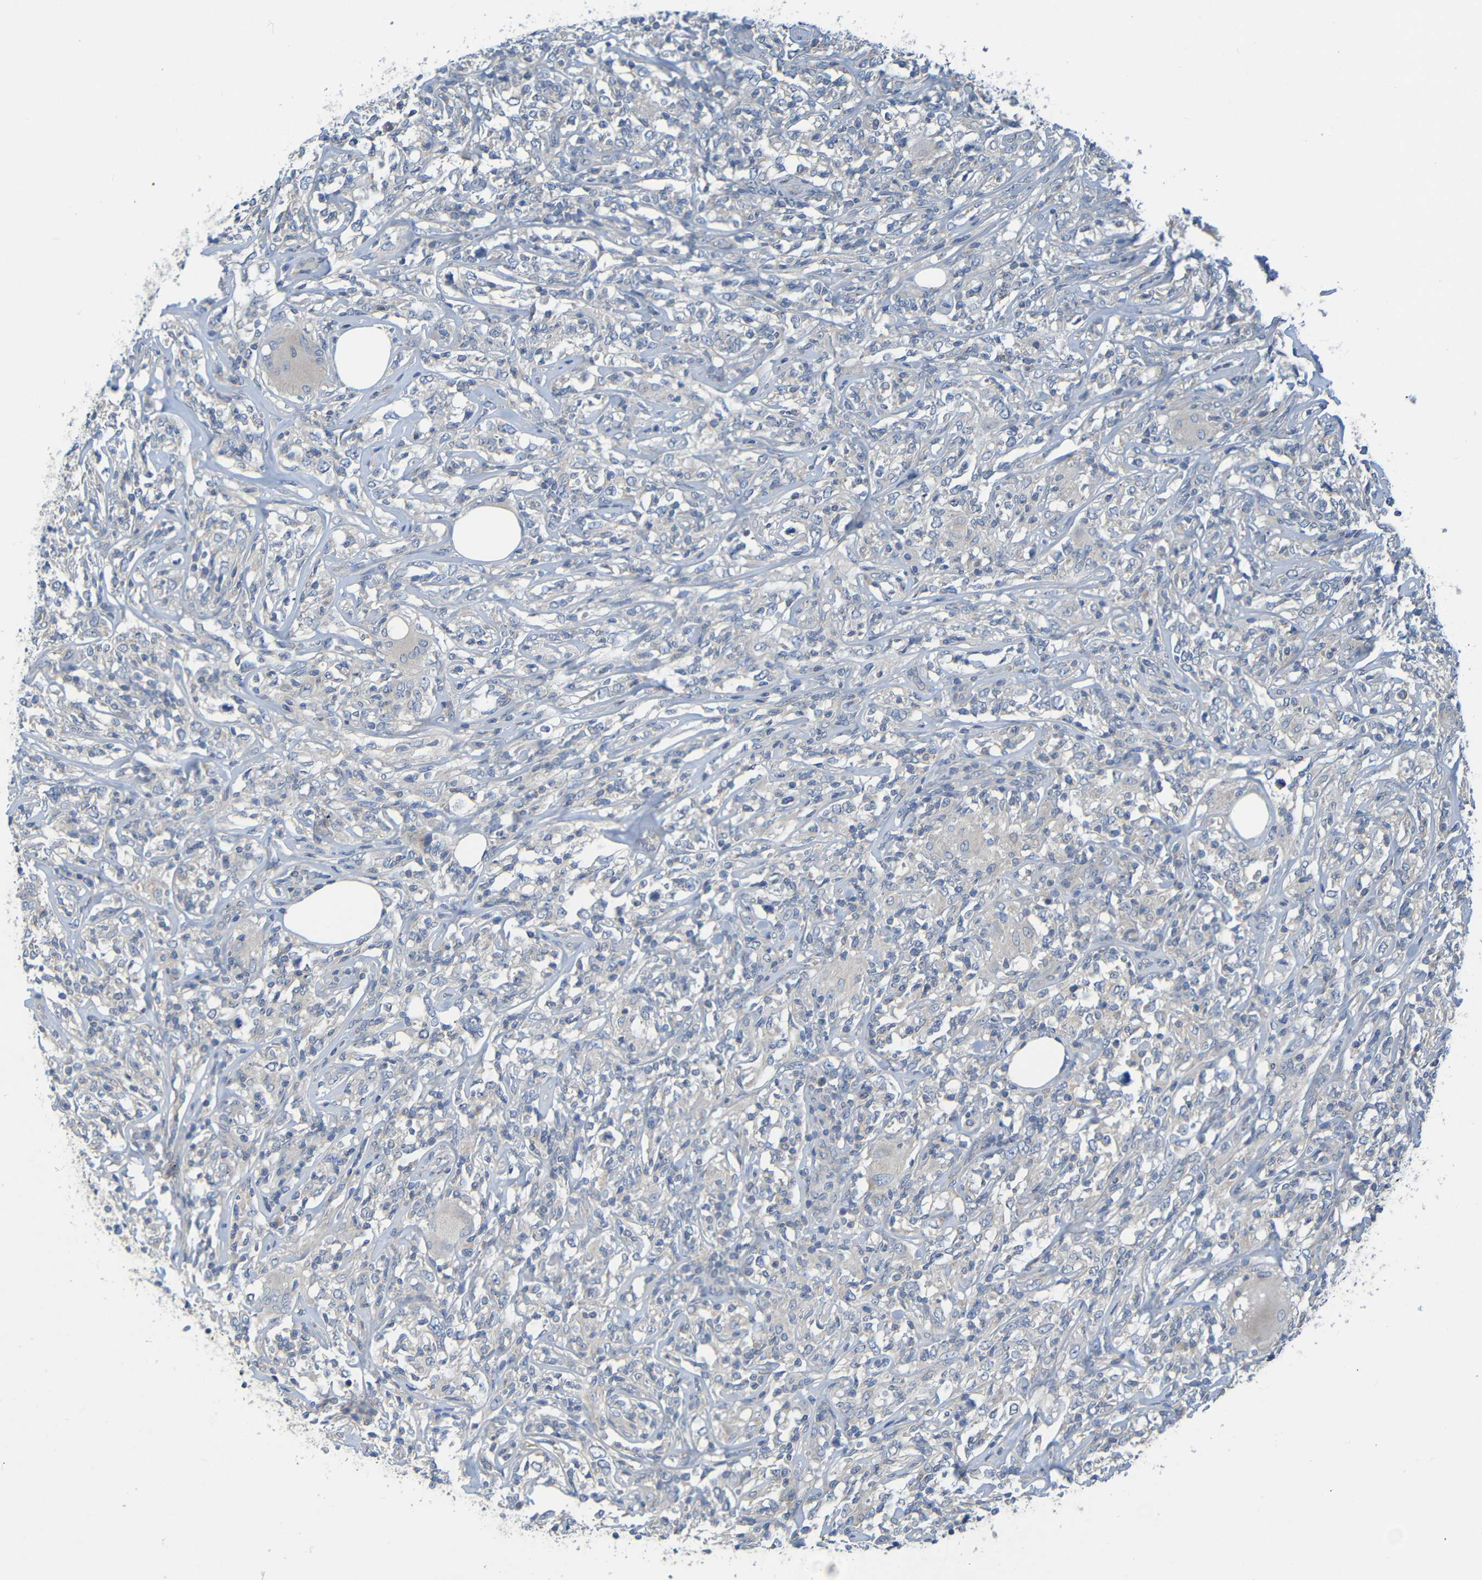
{"staining": {"intensity": "negative", "quantity": "none", "location": "none"}, "tissue": "lymphoma", "cell_type": "Tumor cells", "image_type": "cancer", "snomed": [{"axis": "morphology", "description": "Malignant lymphoma, non-Hodgkin's type, High grade"}, {"axis": "topography", "description": "Lymph node"}], "caption": "Immunohistochemistry (IHC) micrograph of human lymphoma stained for a protein (brown), which displays no staining in tumor cells.", "gene": "CYP4F2", "patient": {"sex": "female", "age": 84}}